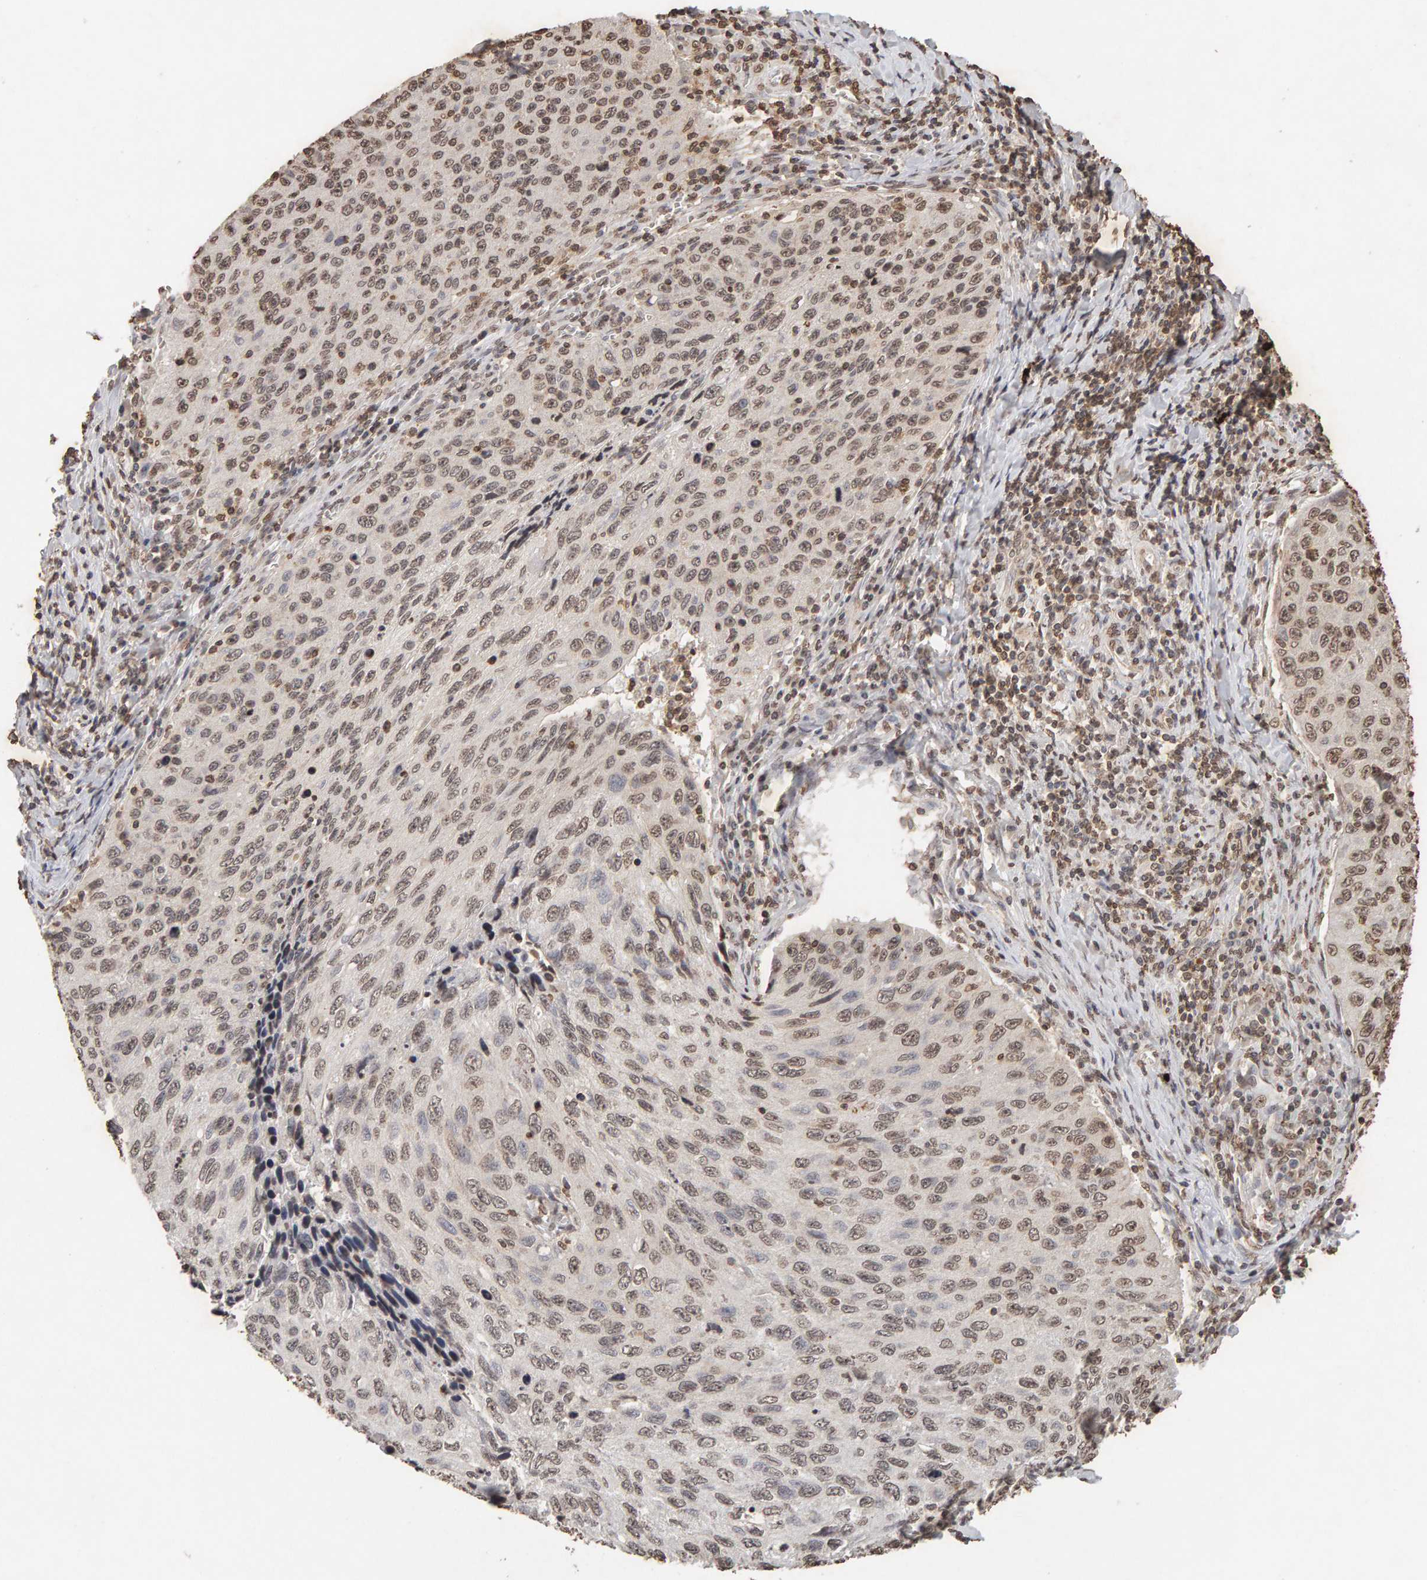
{"staining": {"intensity": "weak", "quantity": ">75%", "location": "nuclear"}, "tissue": "cervical cancer", "cell_type": "Tumor cells", "image_type": "cancer", "snomed": [{"axis": "morphology", "description": "Squamous cell carcinoma, NOS"}, {"axis": "topography", "description": "Cervix"}], "caption": "Immunohistochemical staining of squamous cell carcinoma (cervical) exhibits weak nuclear protein positivity in about >75% of tumor cells.", "gene": "DNAJB5", "patient": {"sex": "female", "age": 53}}